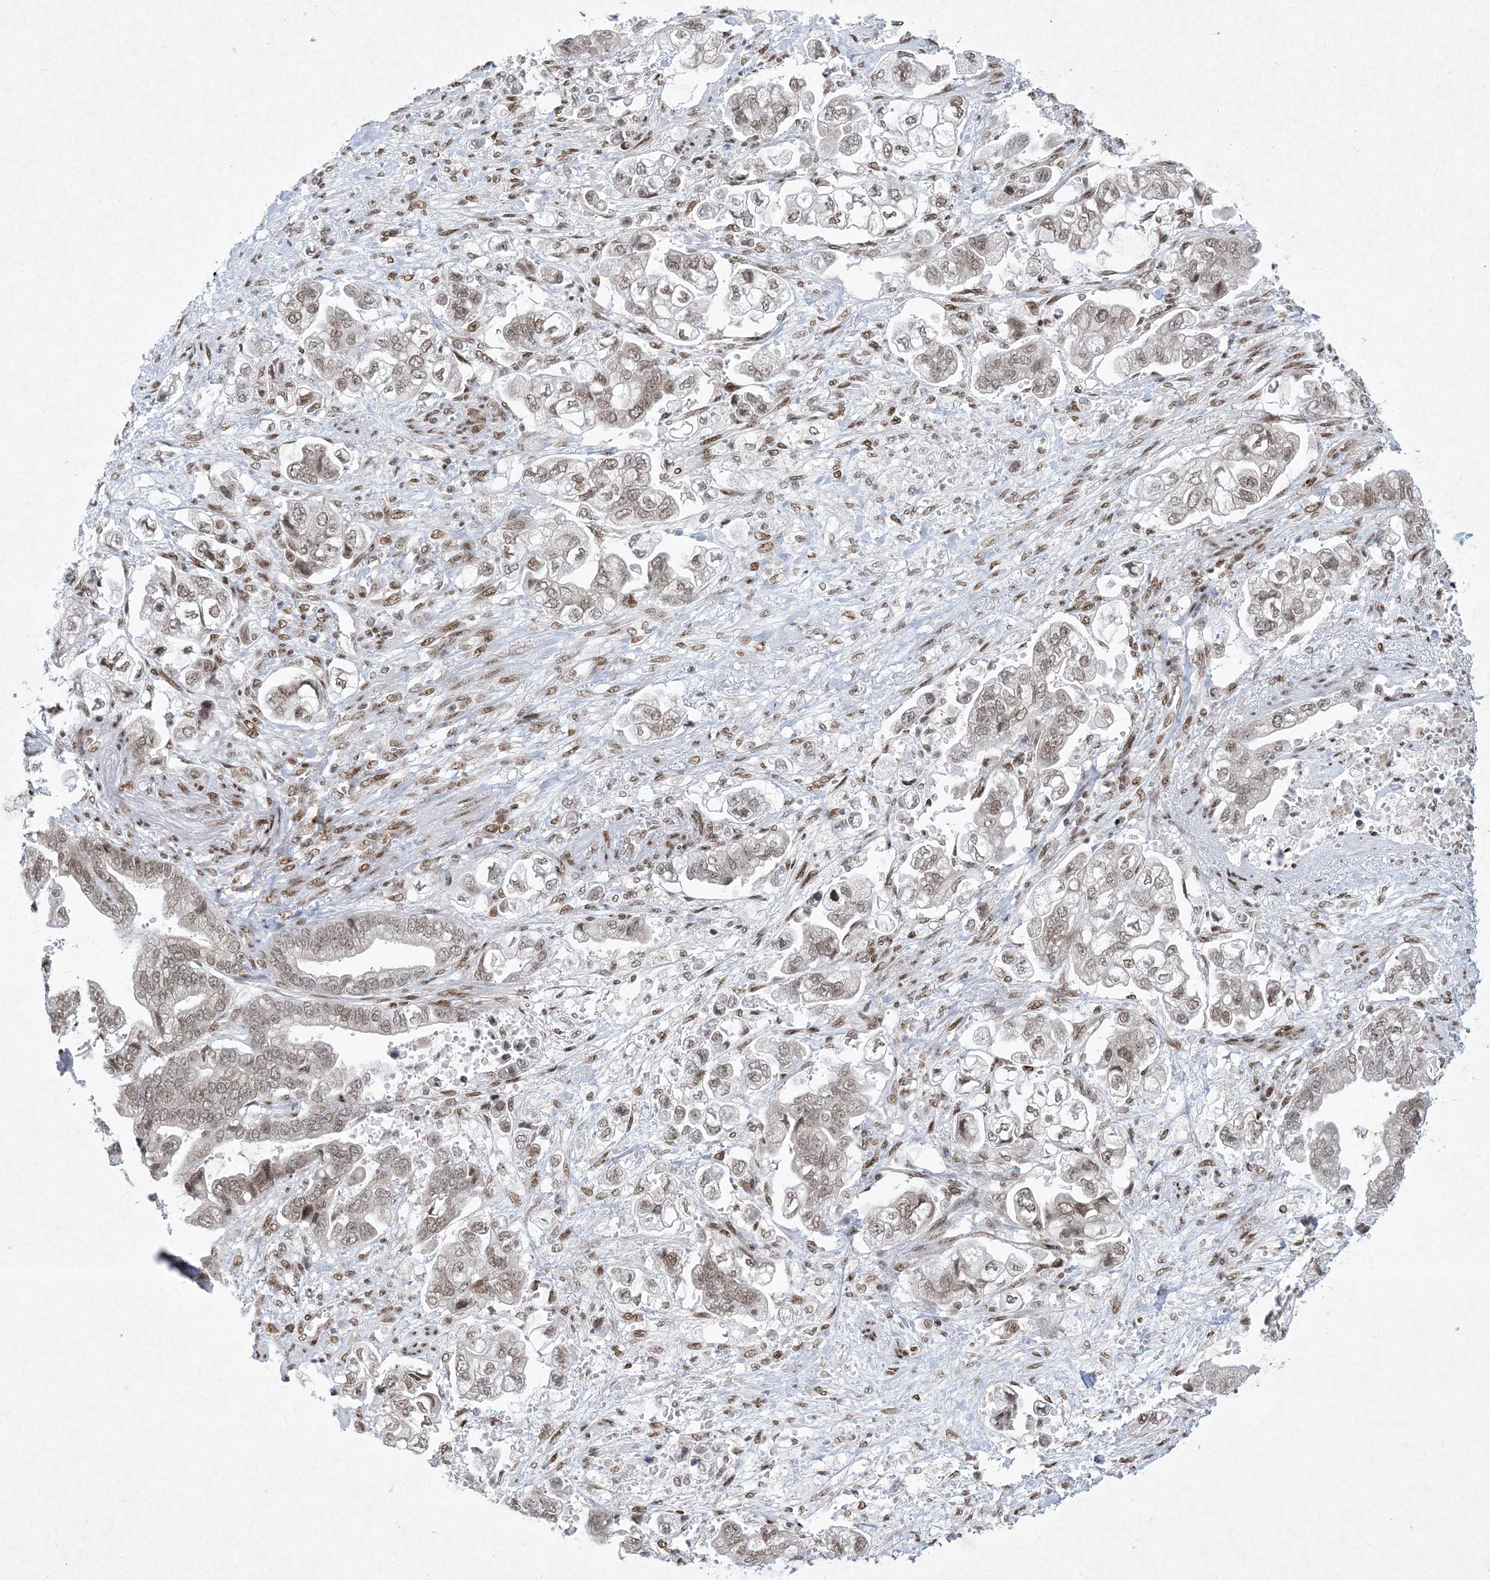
{"staining": {"intensity": "moderate", "quantity": ">75%", "location": "nuclear"}, "tissue": "stomach cancer", "cell_type": "Tumor cells", "image_type": "cancer", "snomed": [{"axis": "morphology", "description": "Normal tissue, NOS"}, {"axis": "morphology", "description": "Adenocarcinoma, NOS"}, {"axis": "topography", "description": "Stomach"}], "caption": "This is a photomicrograph of immunohistochemistry (IHC) staining of stomach adenocarcinoma, which shows moderate expression in the nuclear of tumor cells.", "gene": "PKNOX2", "patient": {"sex": "male", "age": 62}}